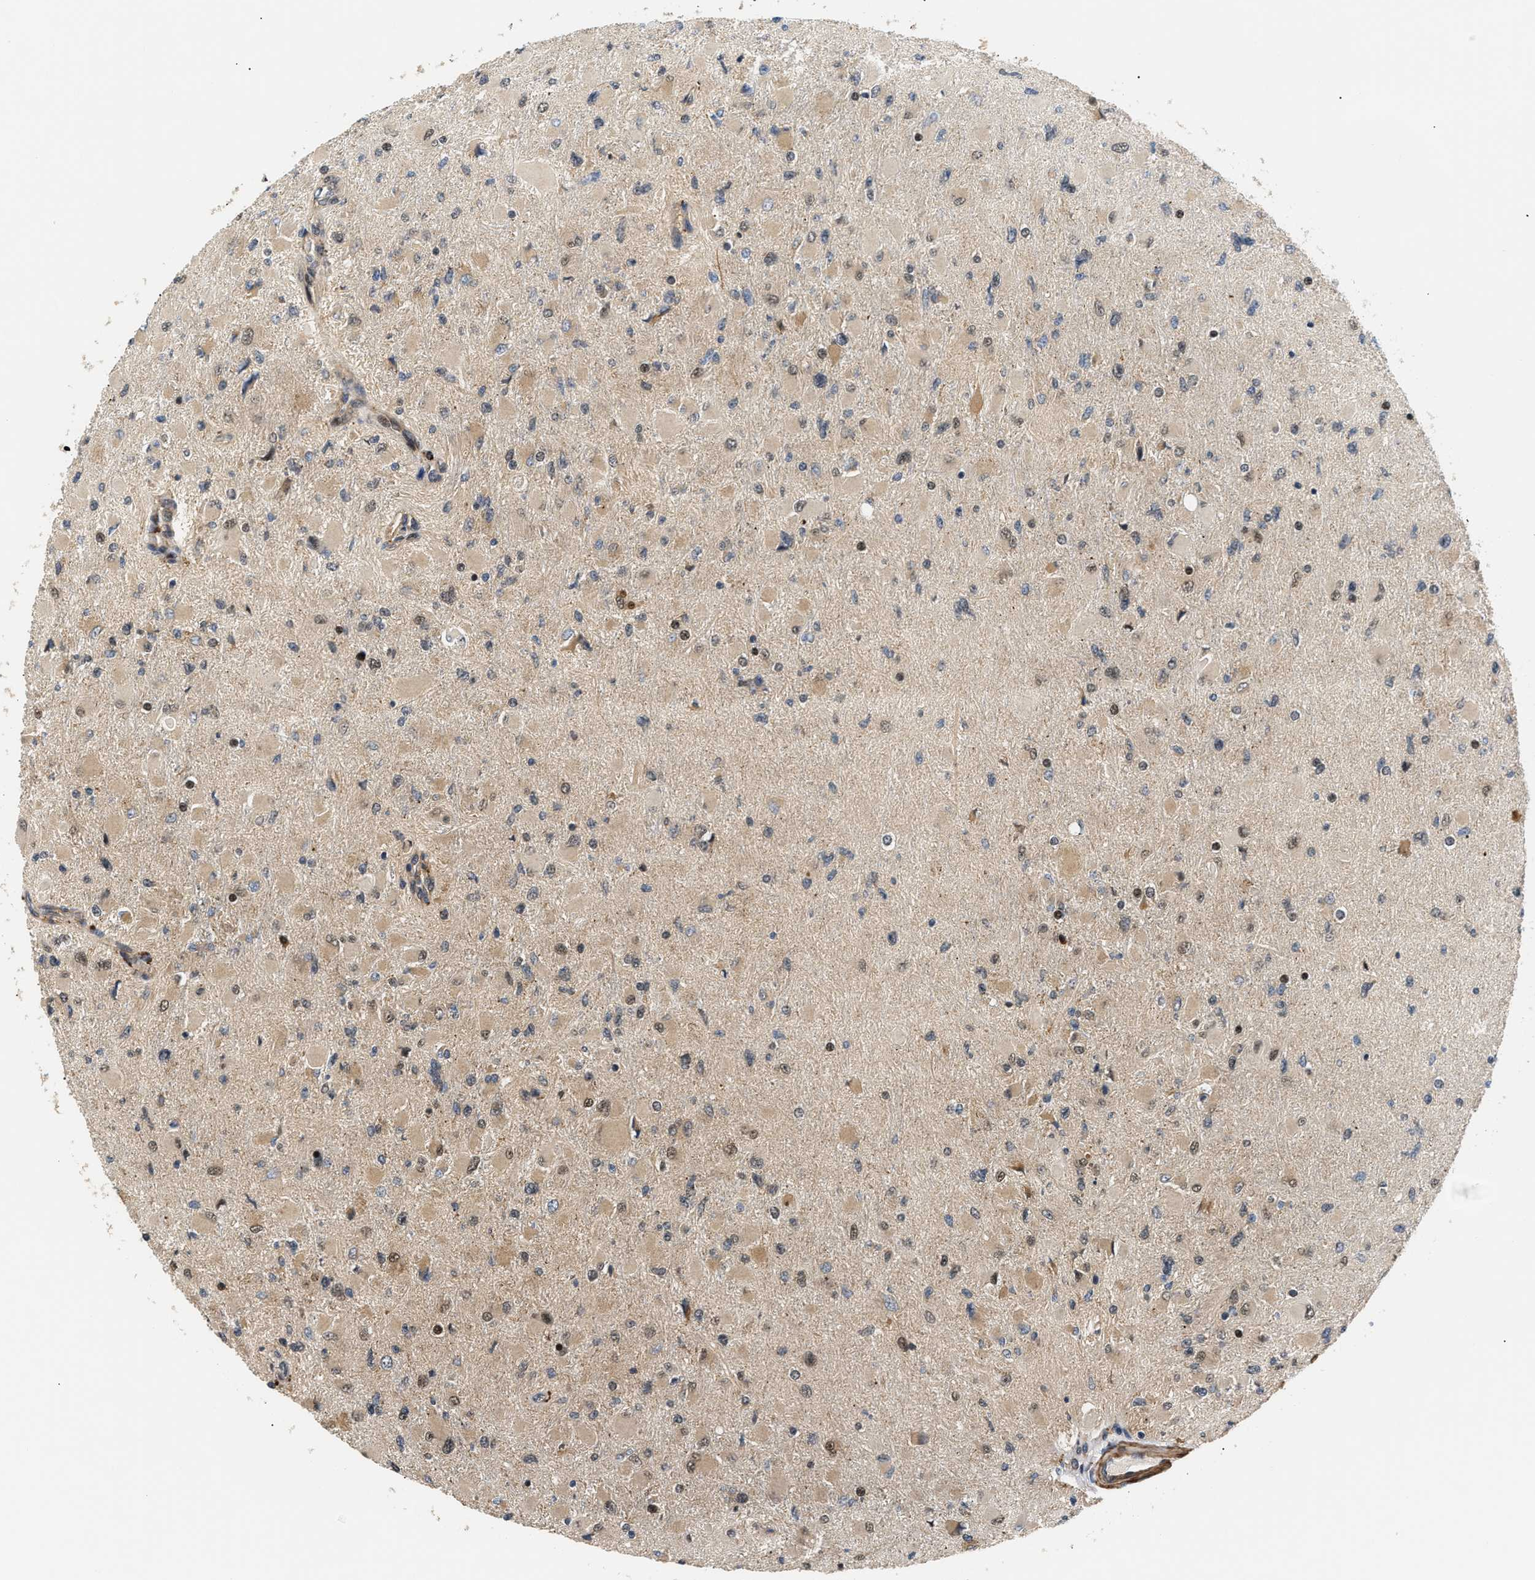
{"staining": {"intensity": "moderate", "quantity": "25%-75%", "location": "cytoplasmic/membranous,nuclear"}, "tissue": "glioma", "cell_type": "Tumor cells", "image_type": "cancer", "snomed": [{"axis": "morphology", "description": "Glioma, malignant, High grade"}, {"axis": "topography", "description": "Cerebral cortex"}], "caption": "Tumor cells demonstrate moderate cytoplasmic/membranous and nuclear staining in approximately 25%-75% of cells in malignant high-grade glioma.", "gene": "LARP6", "patient": {"sex": "female", "age": 36}}